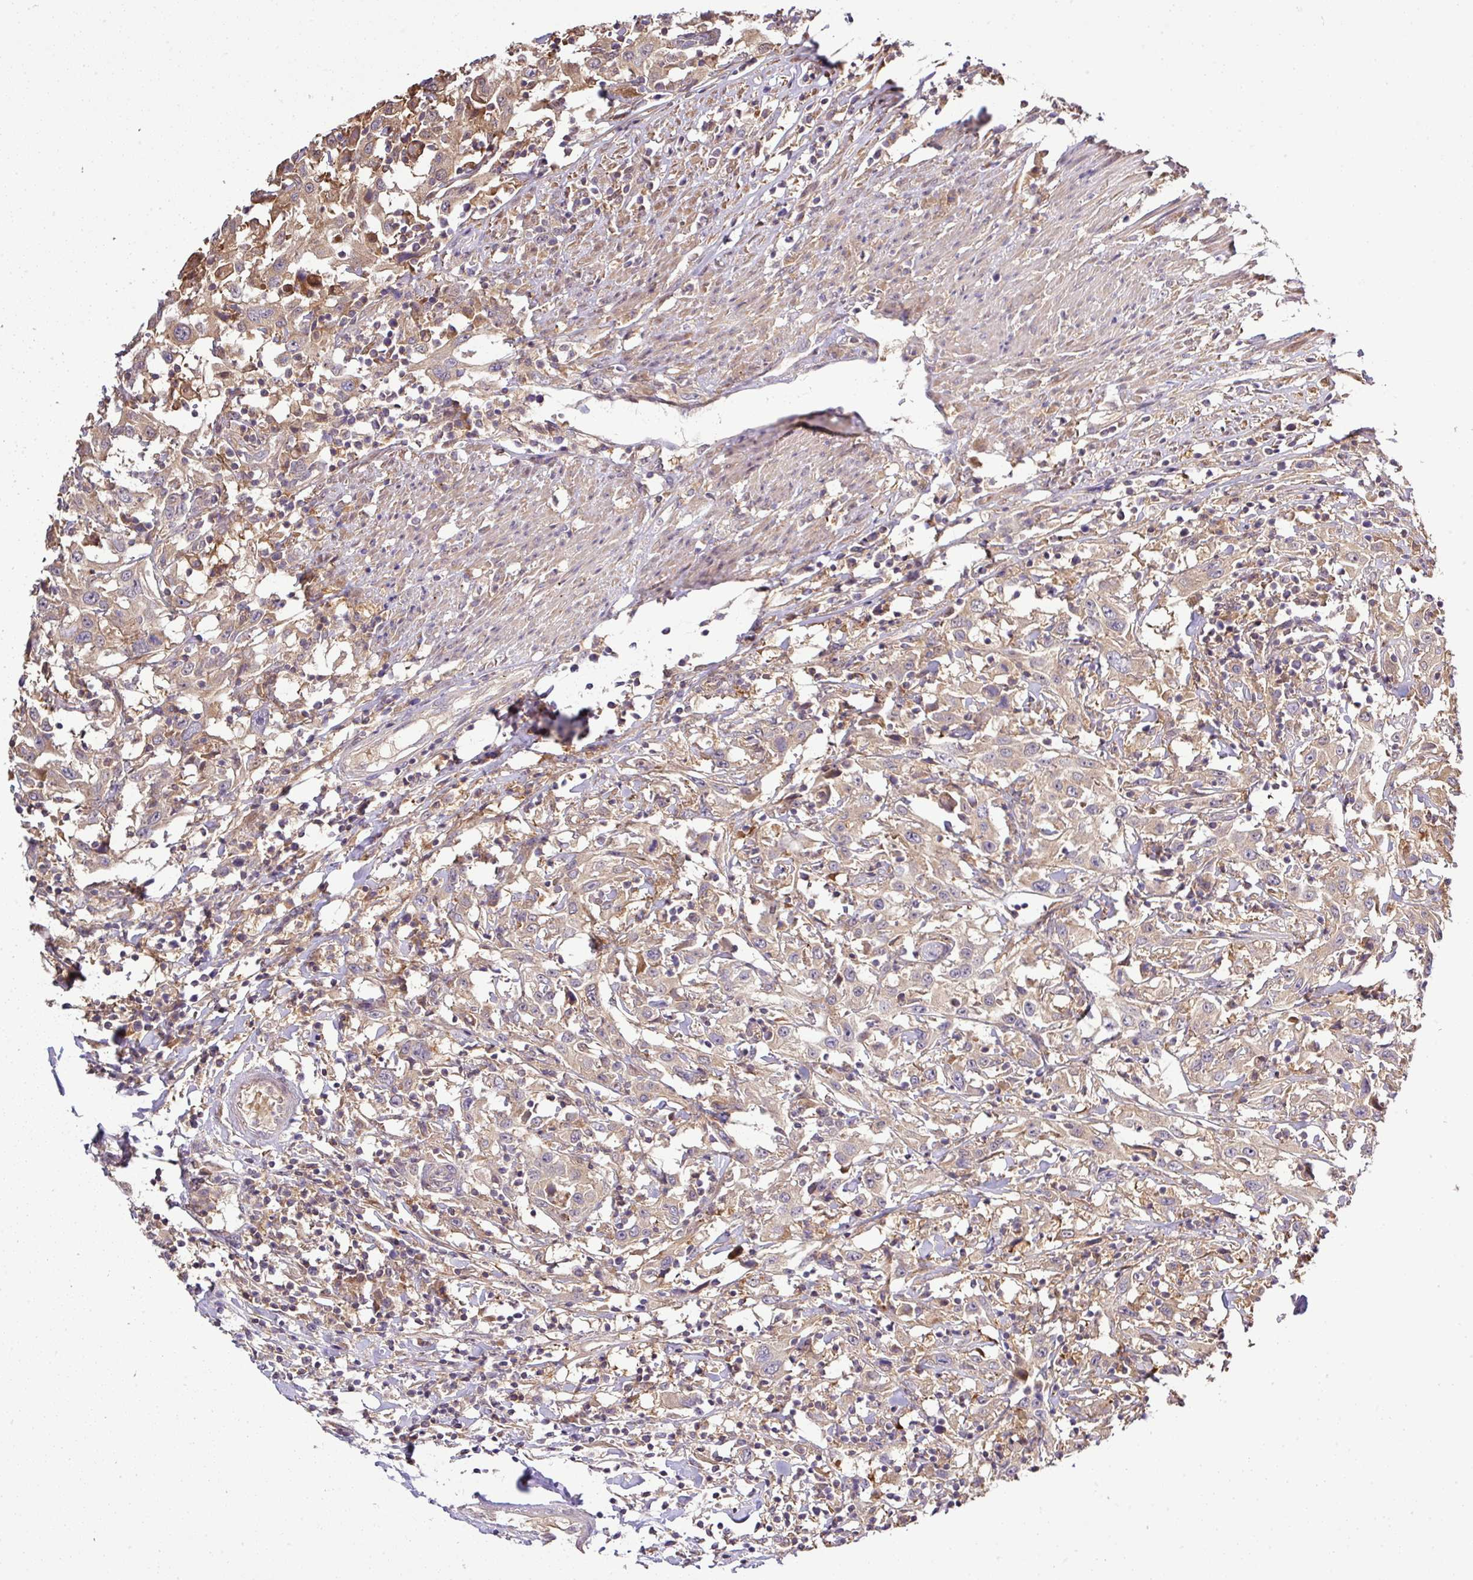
{"staining": {"intensity": "weak", "quantity": ">75%", "location": "cytoplasmic/membranous"}, "tissue": "urothelial cancer", "cell_type": "Tumor cells", "image_type": "cancer", "snomed": [{"axis": "morphology", "description": "Urothelial carcinoma, High grade"}, {"axis": "topography", "description": "Urinary bladder"}], "caption": "A brown stain highlights weak cytoplasmic/membranous expression of a protein in urothelial carcinoma (high-grade) tumor cells. Ihc stains the protein in brown and the nuclei are stained blue.", "gene": "TMEM107", "patient": {"sex": "male", "age": 61}}